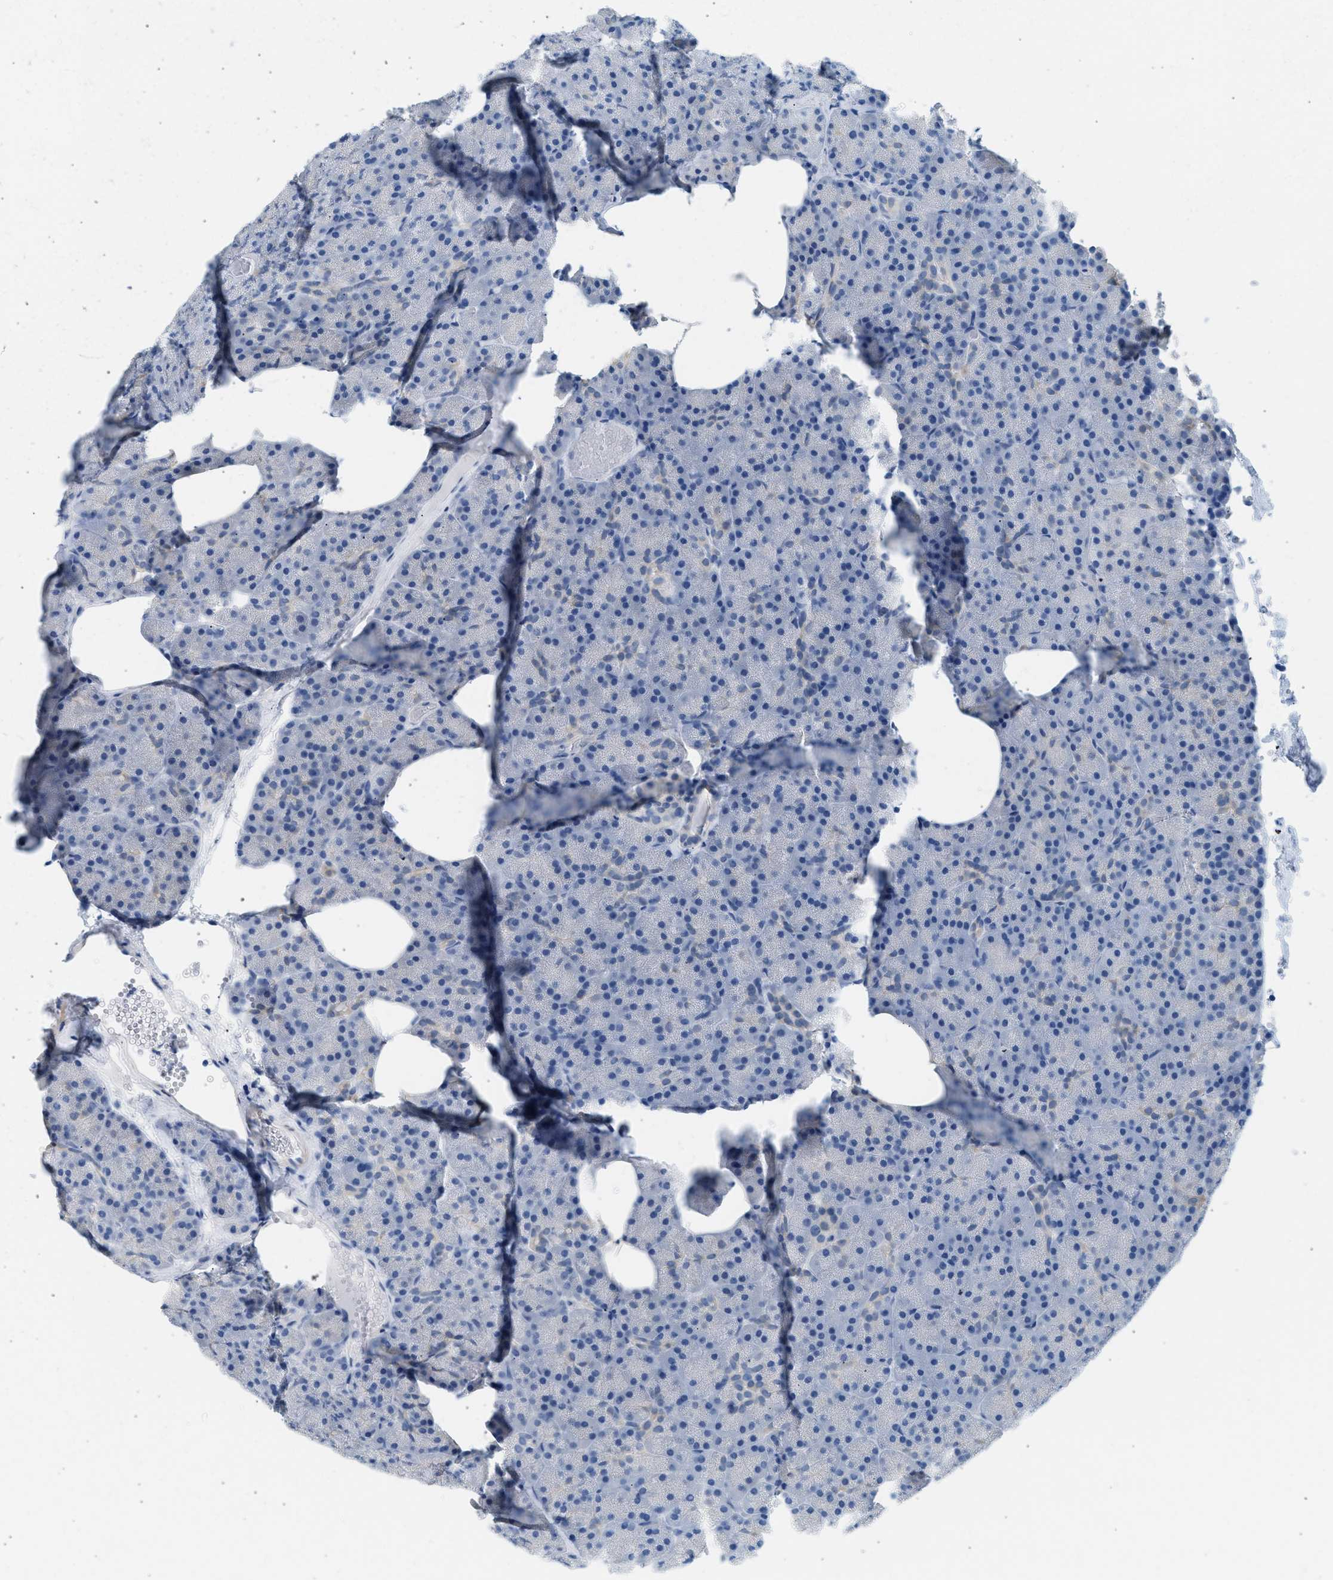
{"staining": {"intensity": "negative", "quantity": "none", "location": "none"}, "tissue": "pancreas", "cell_type": "Exocrine glandular cells", "image_type": "normal", "snomed": [{"axis": "morphology", "description": "Normal tissue, NOS"}, {"axis": "morphology", "description": "Carcinoid, malignant, NOS"}, {"axis": "topography", "description": "Pancreas"}], "caption": "A photomicrograph of human pancreas is negative for staining in exocrine glandular cells. (IHC, brightfield microscopy, high magnification).", "gene": "SPAM1", "patient": {"sex": "female", "age": 35}}